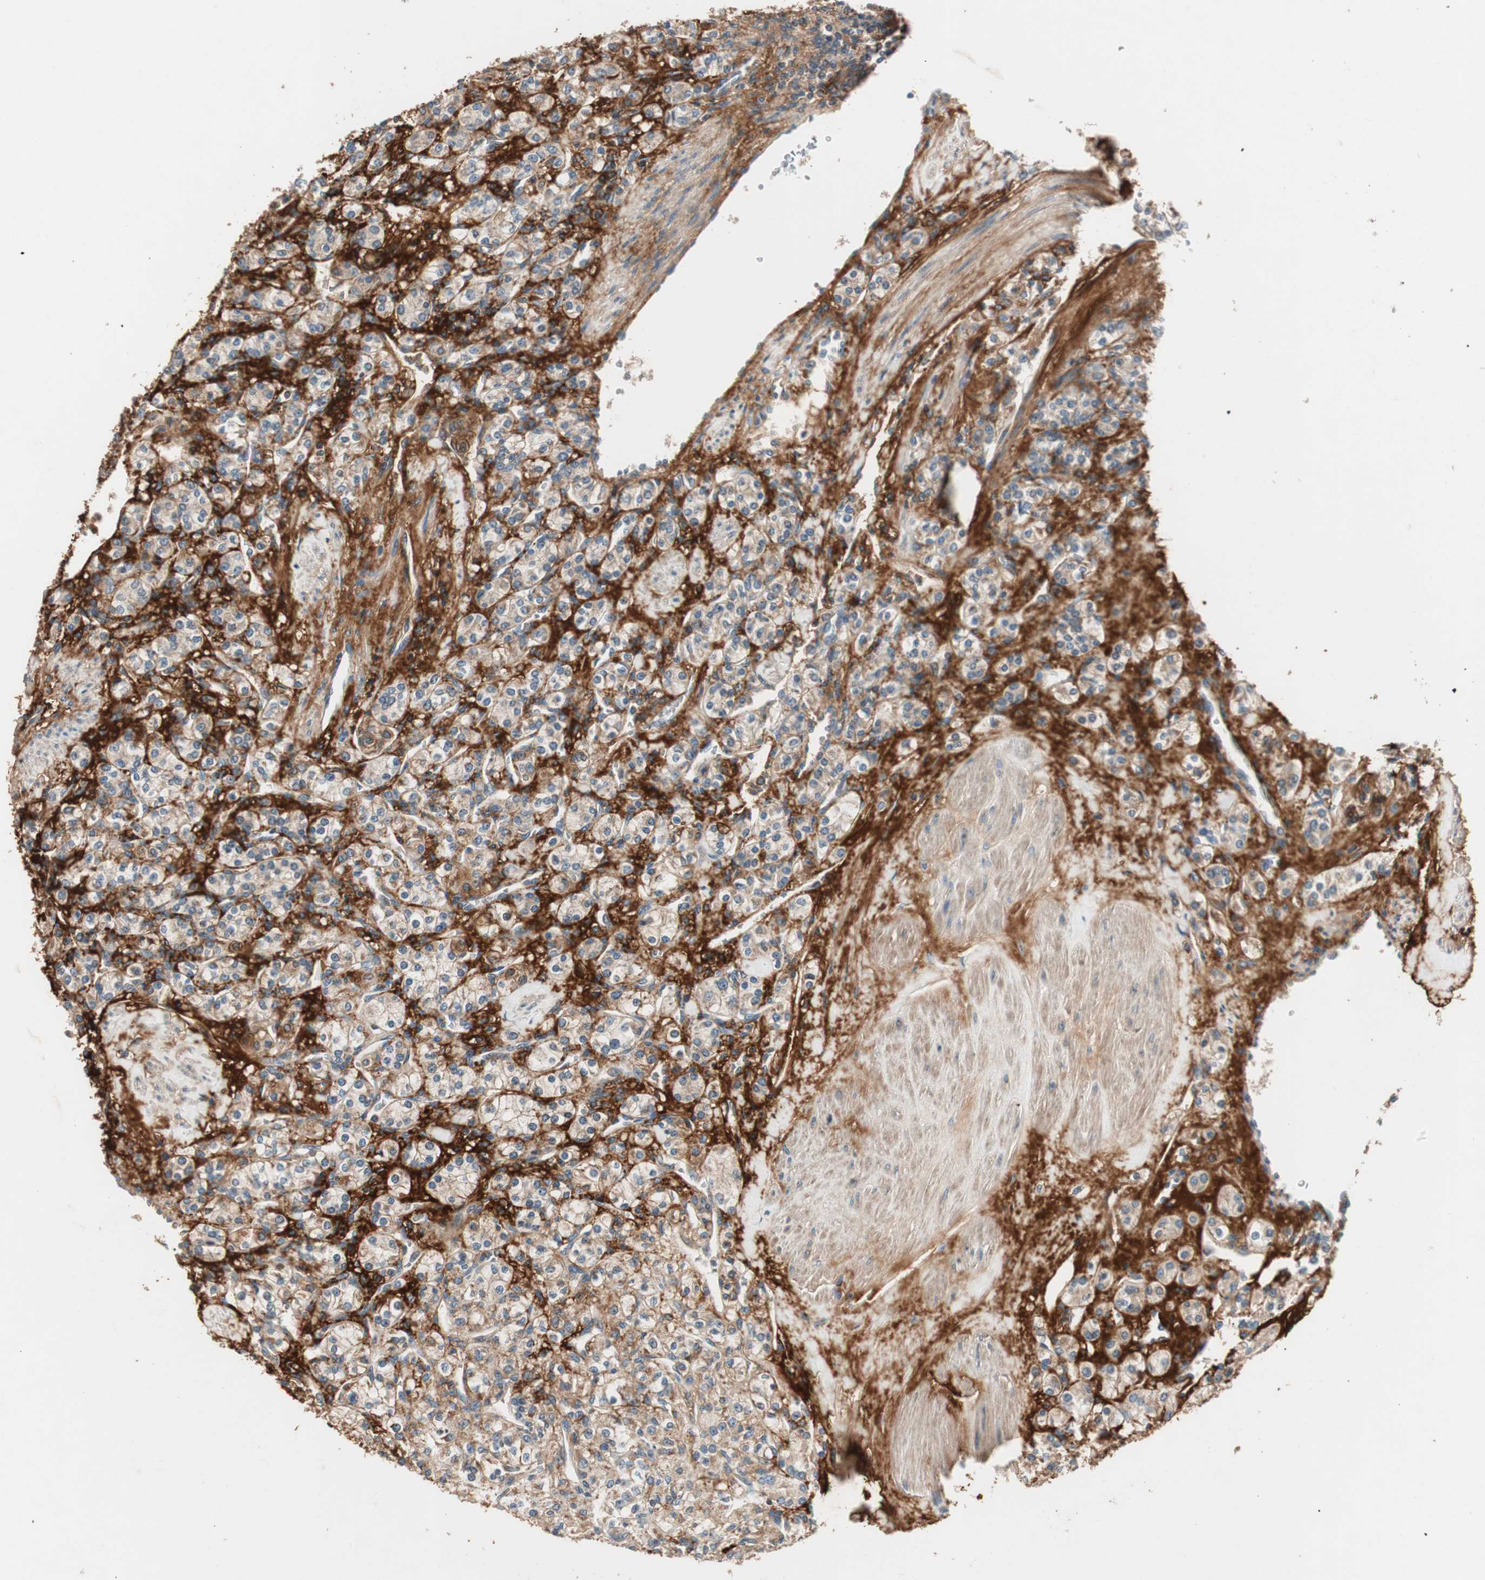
{"staining": {"intensity": "weak", "quantity": ">75%", "location": "cytoplasmic/membranous"}, "tissue": "renal cancer", "cell_type": "Tumor cells", "image_type": "cancer", "snomed": [{"axis": "morphology", "description": "Adenocarcinoma, NOS"}, {"axis": "topography", "description": "Kidney"}], "caption": "Adenocarcinoma (renal) stained with DAB immunohistochemistry shows low levels of weak cytoplasmic/membranous positivity in about >75% of tumor cells.", "gene": "HPN", "patient": {"sex": "male", "age": 77}}